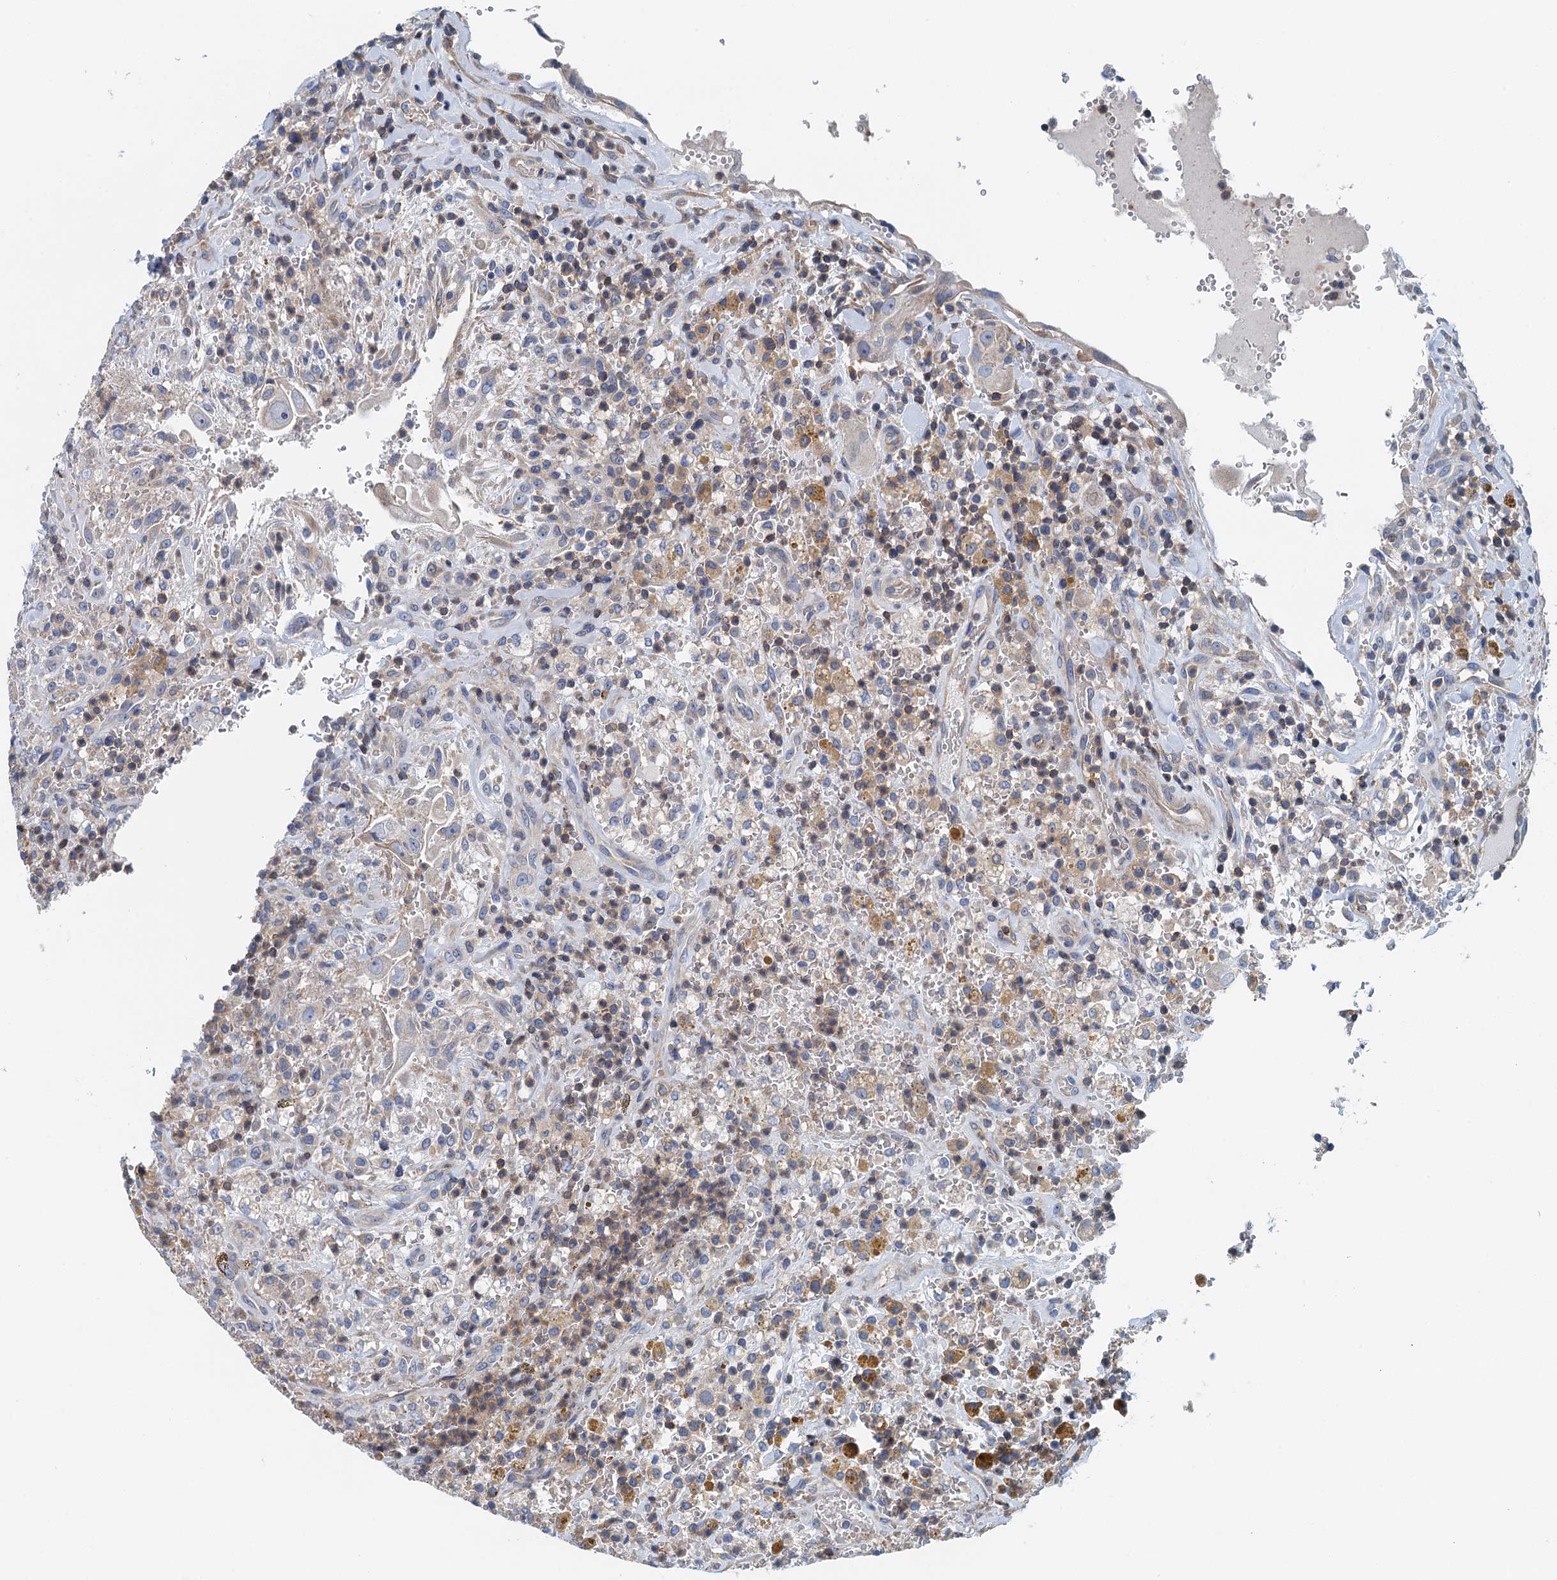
{"staining": {"intensity": "negative", "quantity": "none", "location": "none"}, "tissue": "thyroid cancer", "cell_type": "Tumor cells", "image_type": "cancer", "snomed": [{"axis": "morphology", "description": "Papillary adenocarcinoma, NOS"}, {"axis": "topography", "description": "Thyroid gland"}], "caption": "High power microscopy histopathology image of an immunohistochemistry image of papillary adenocarcinoma (thyroid), revealing no significant staining in tumor cells.", "gene": "PPP1R14D", "patient": {"sex": "male", "age": 77}}